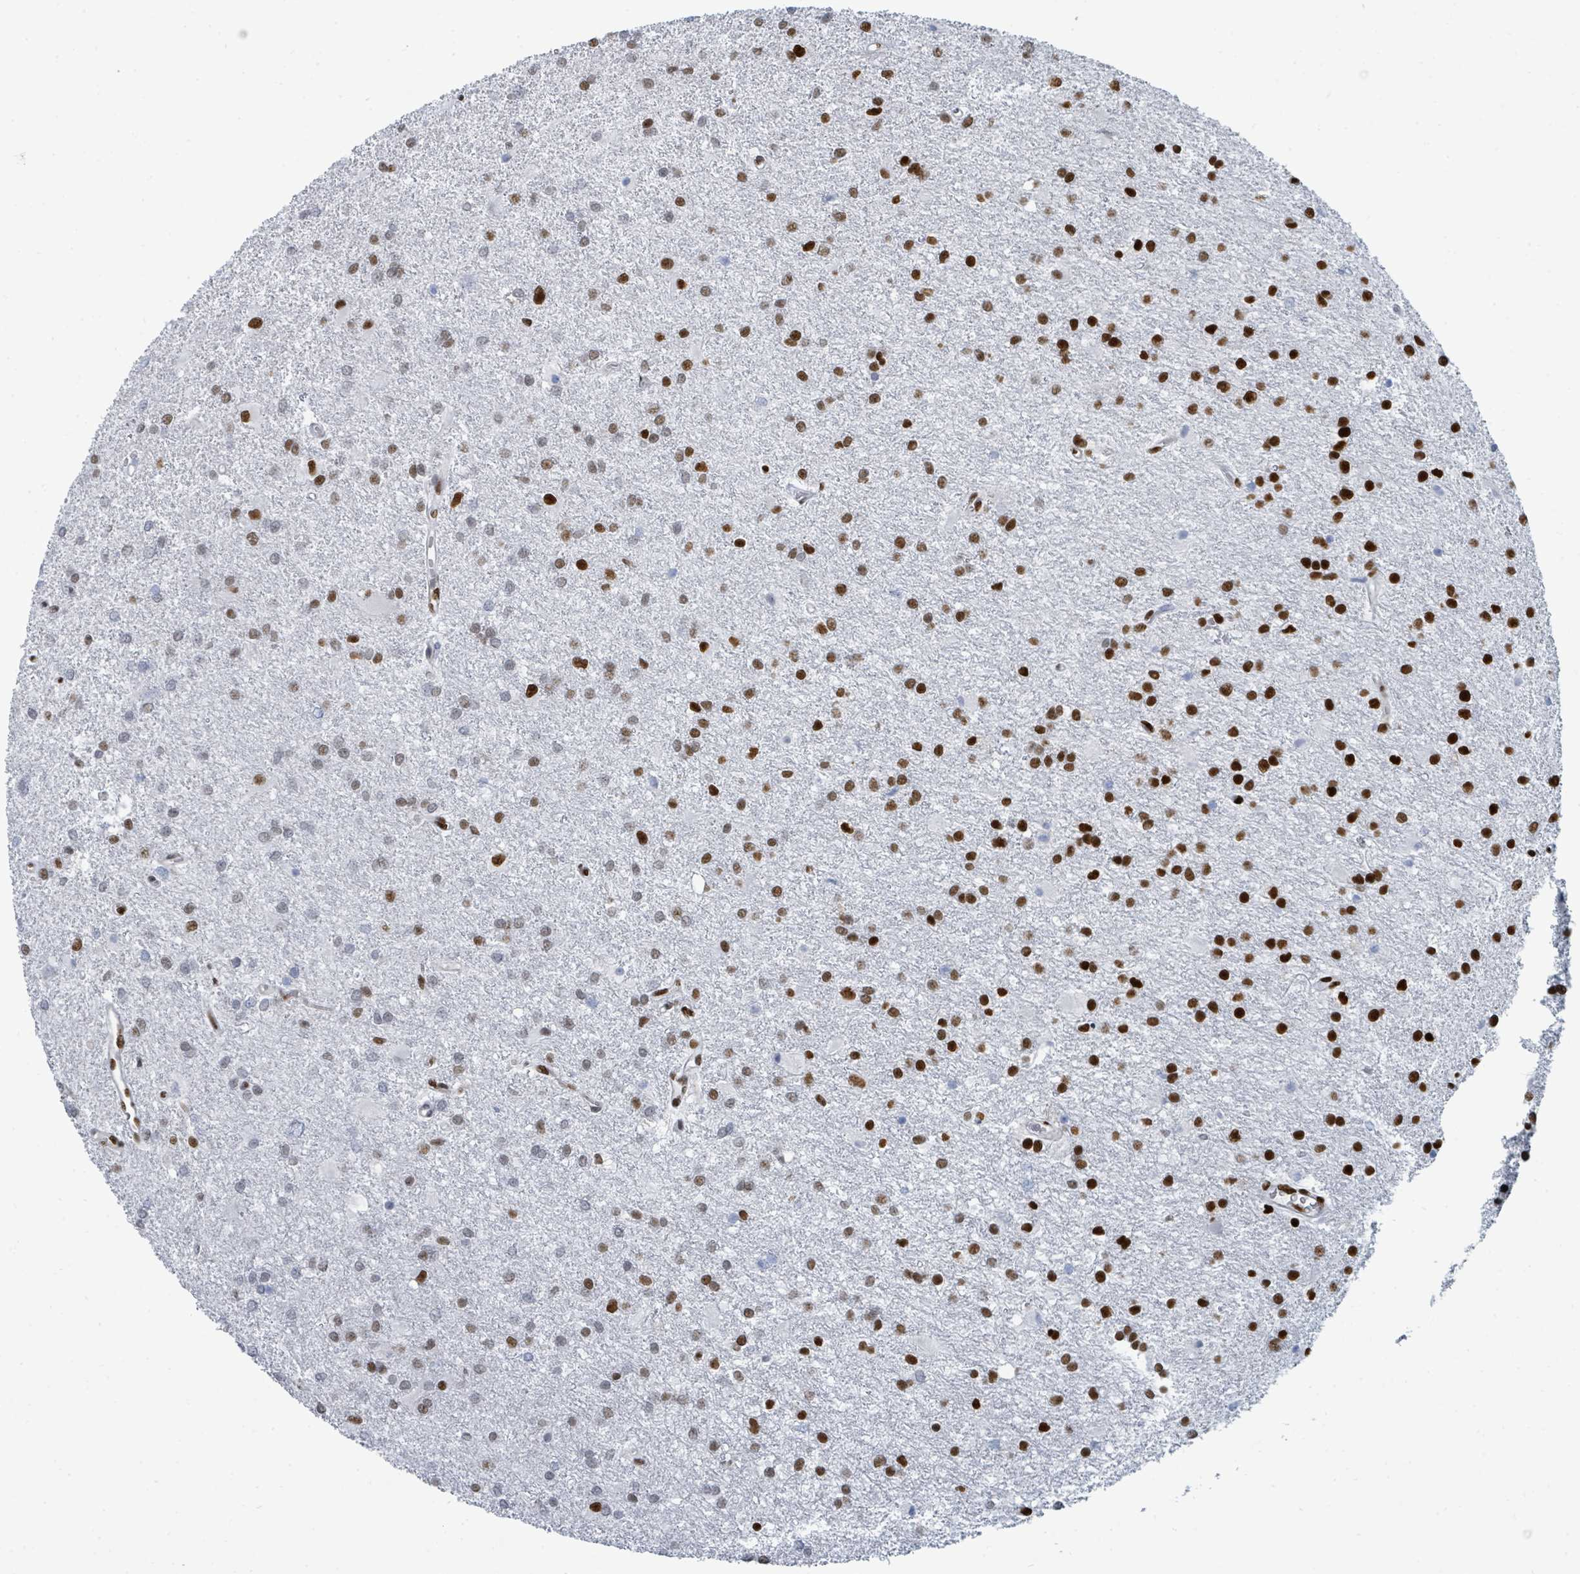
{"staining": {"intensity": "strong", "quantity": "25%-75%", "location": "nuclear"}, "tissue": "glioma", "cell_type": "Tumor cells", "image_type": "cancer", "snomed": [{"axis": "morphology", "description": "Glioma, malignant, High grade"}, {"axis": "topography", "description": "Brain"}], "caption": "Strong nuclear protein positivity is appreciated in approximately 25%-75% of tumor cells in malignant glioma (high-grade).", "gene": "SUMO4", "patient": {"sex": "female", "age": 50}}